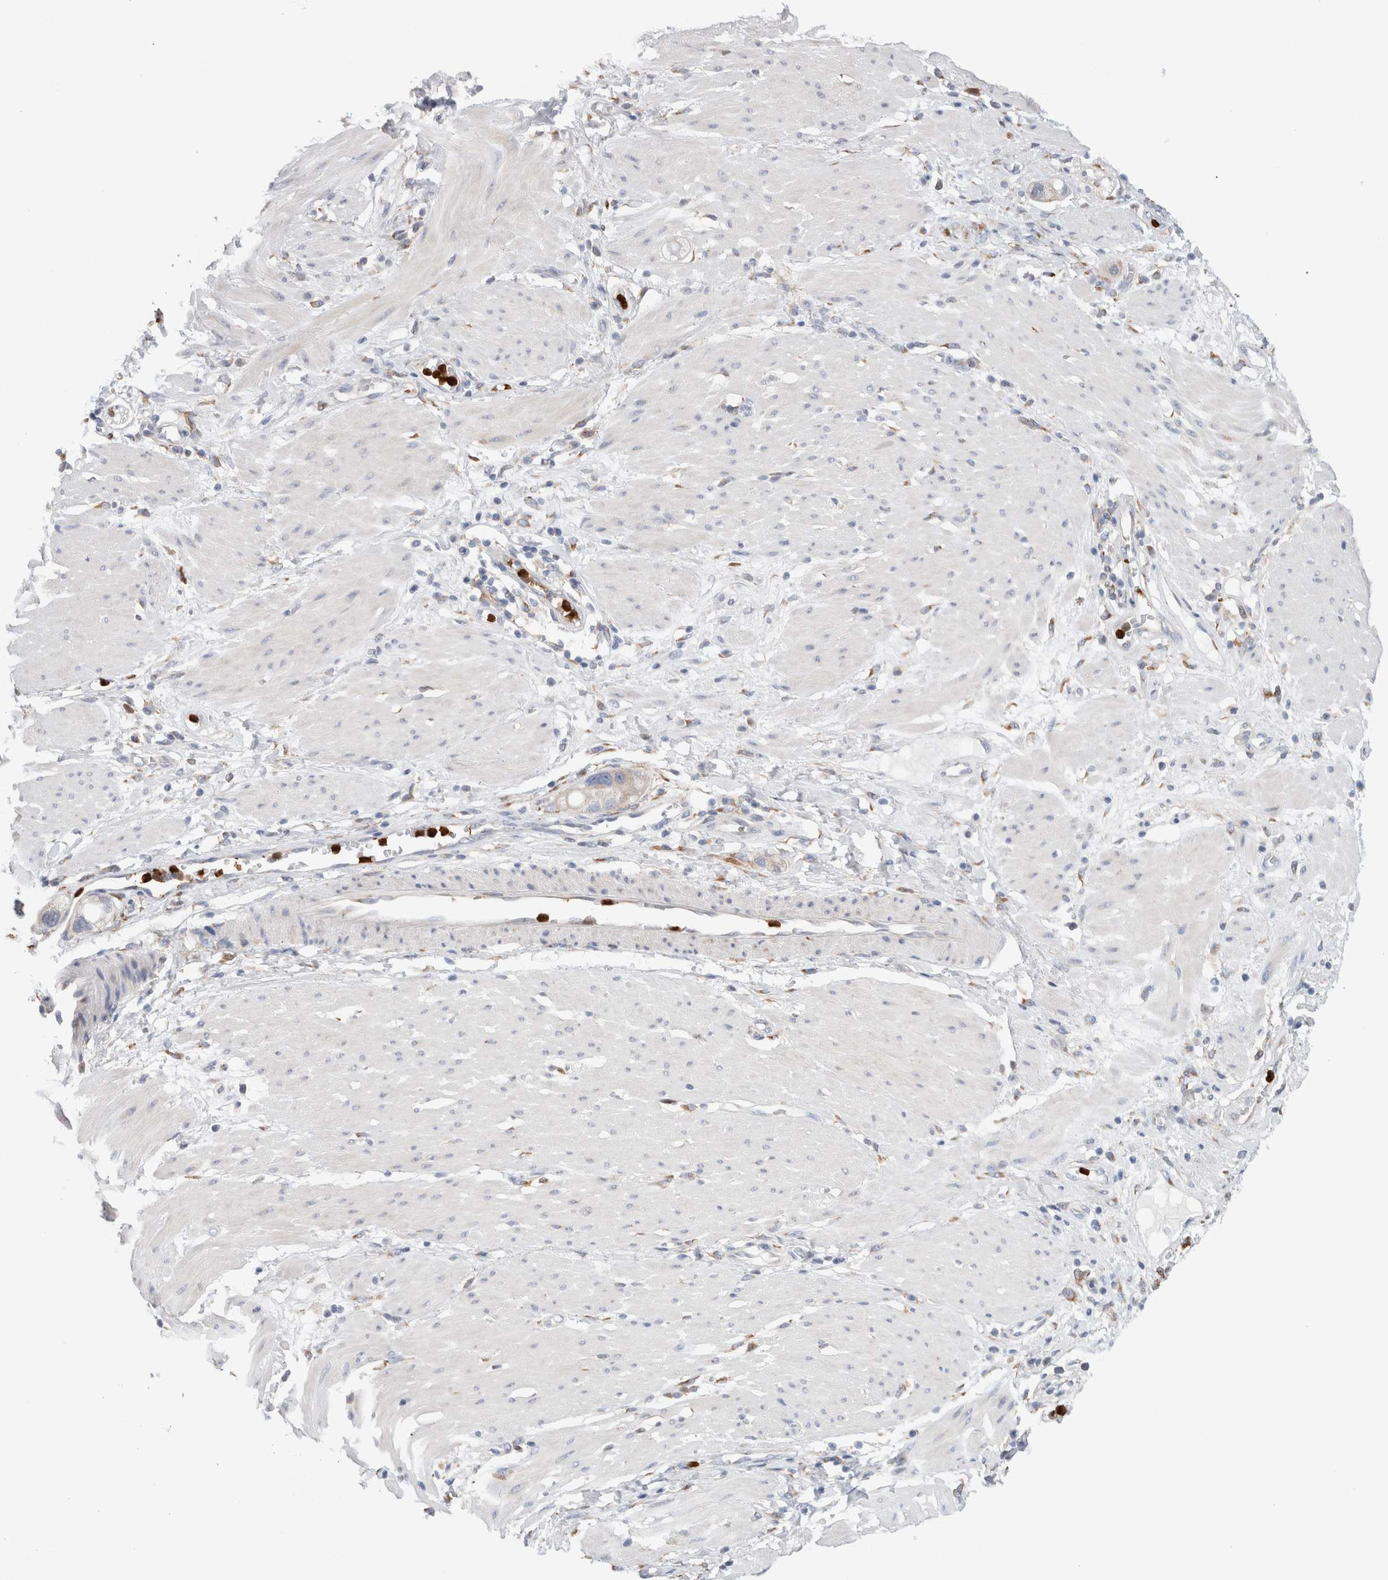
{"staining": {"intensity": "negative", "quantity": "none", "location": "none"}, "tissue": "stomach cancer", "cell_type": "Tumor cells", "image_type": "cancer", "snomed": [{"axis": "morphology", "description": "Adenocarcinoma, NOS"}, {"axis": "topography", "description": "Stomach"}, {"axis": "topography", "description": "Stomach, lower"}], "caption": "Immunohistochemistry histopathology image of neoplastic tissue: human stomach cancer stained with DAB (3,3'-diaminobenzidine) displays no significant protein expression in tumor cells.", "gene": "P4HA1", "patient": {"sex": "female", "age": 48}}